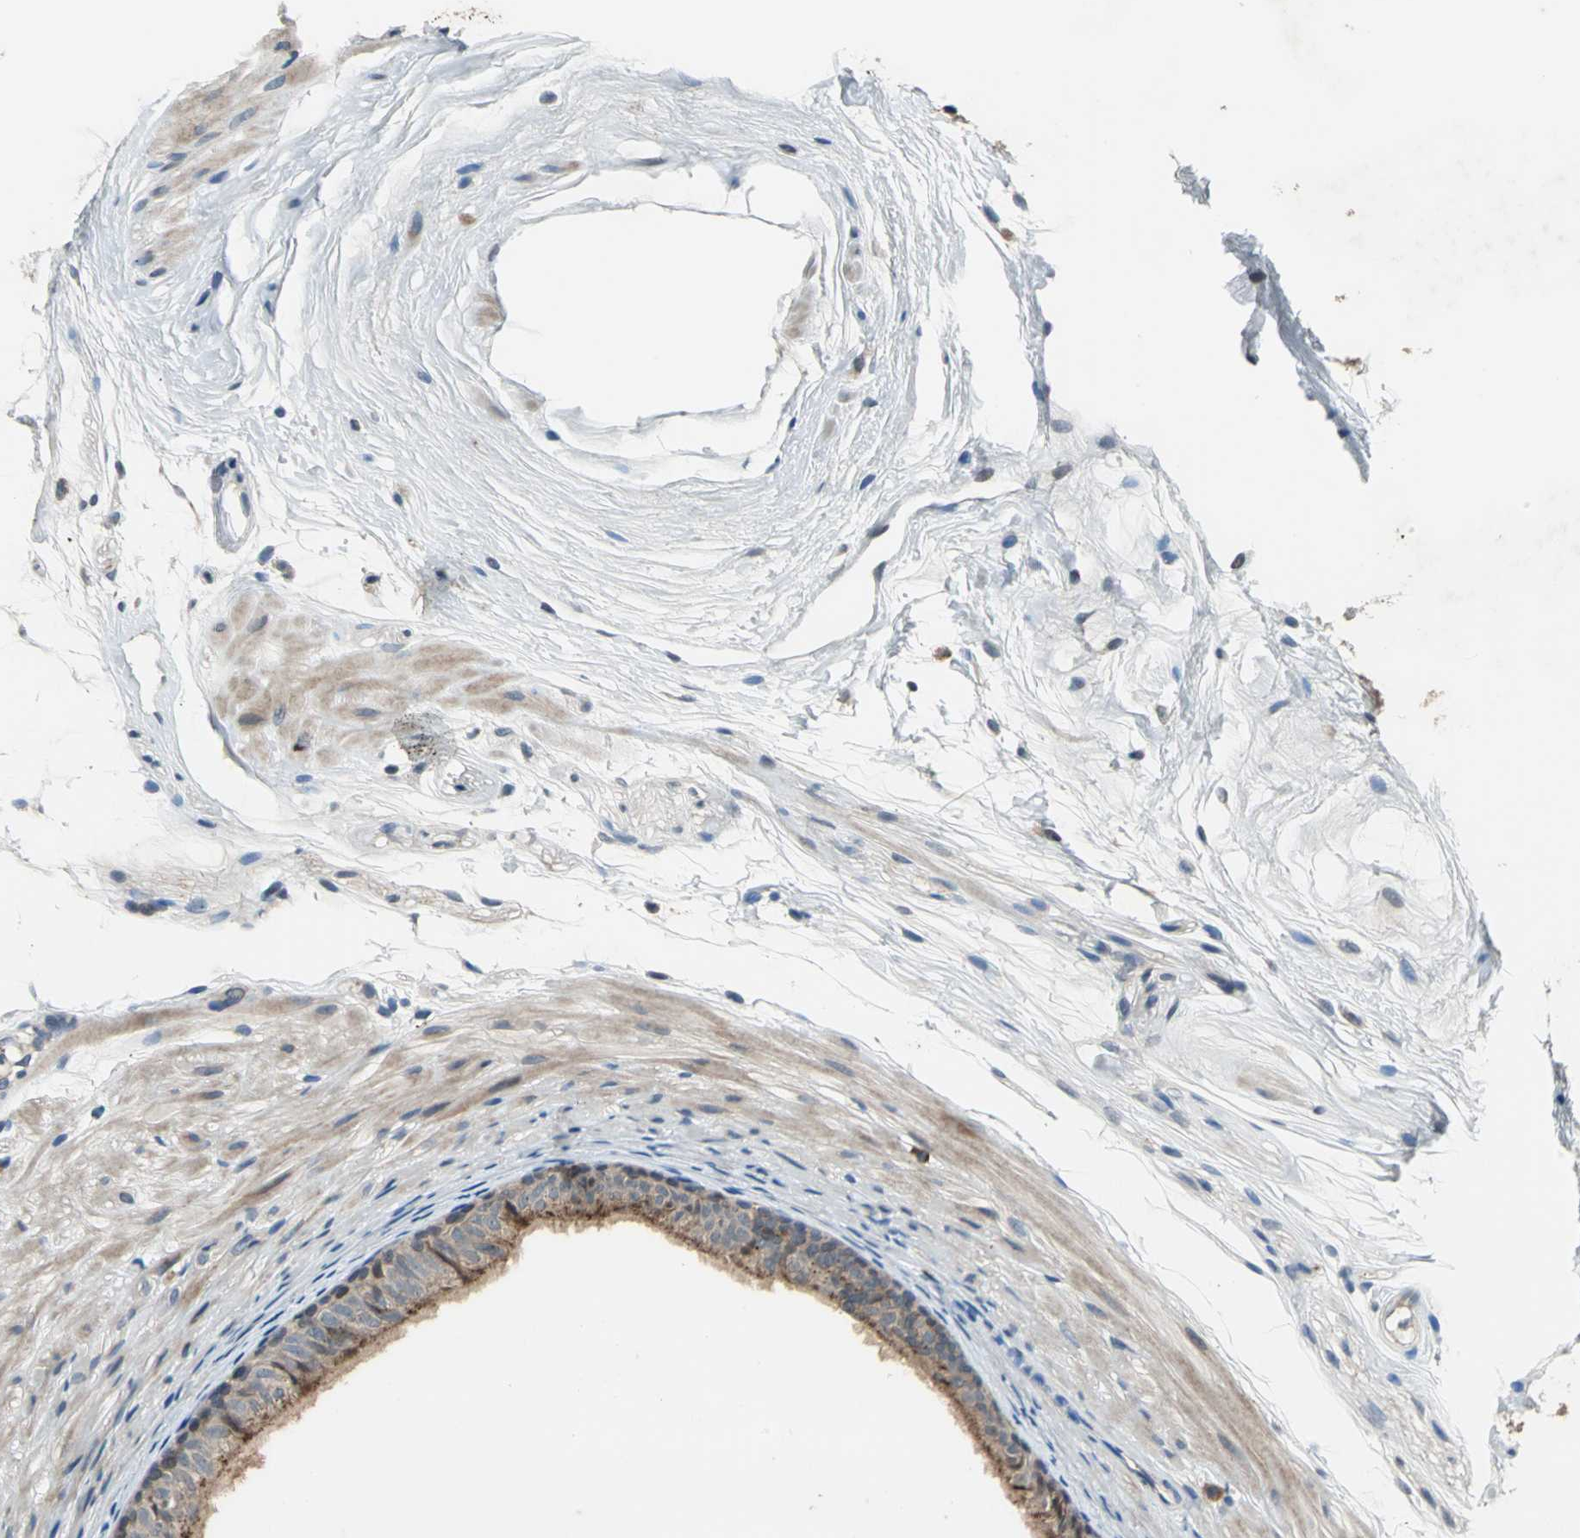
{"staining": {"intensity": "strong", "quantity": ">75%", "location": "cytoplasmic/membranous,nuclear"}, "tissue": "epididymis", "cell_type": "Glandular cells", "image_type": "normal", "snomed": [{"axis": "morphology", "description": "Normal tissue, NOS"}, {"axis": "morphology", "description": "Atrophy, NOS"}, {"axis": "topography", "description": "Testis"}, {"axis": "topography", "description": "Epididymis"}], "caption": "Protein expression analysis of benign epididymis demonstrates strong cytoplasmic/membranous,nuclear staining in approximately >75% of glandular cells.", "gene": "TRAK1", "patient": {"sex": "male", "age": 18}}